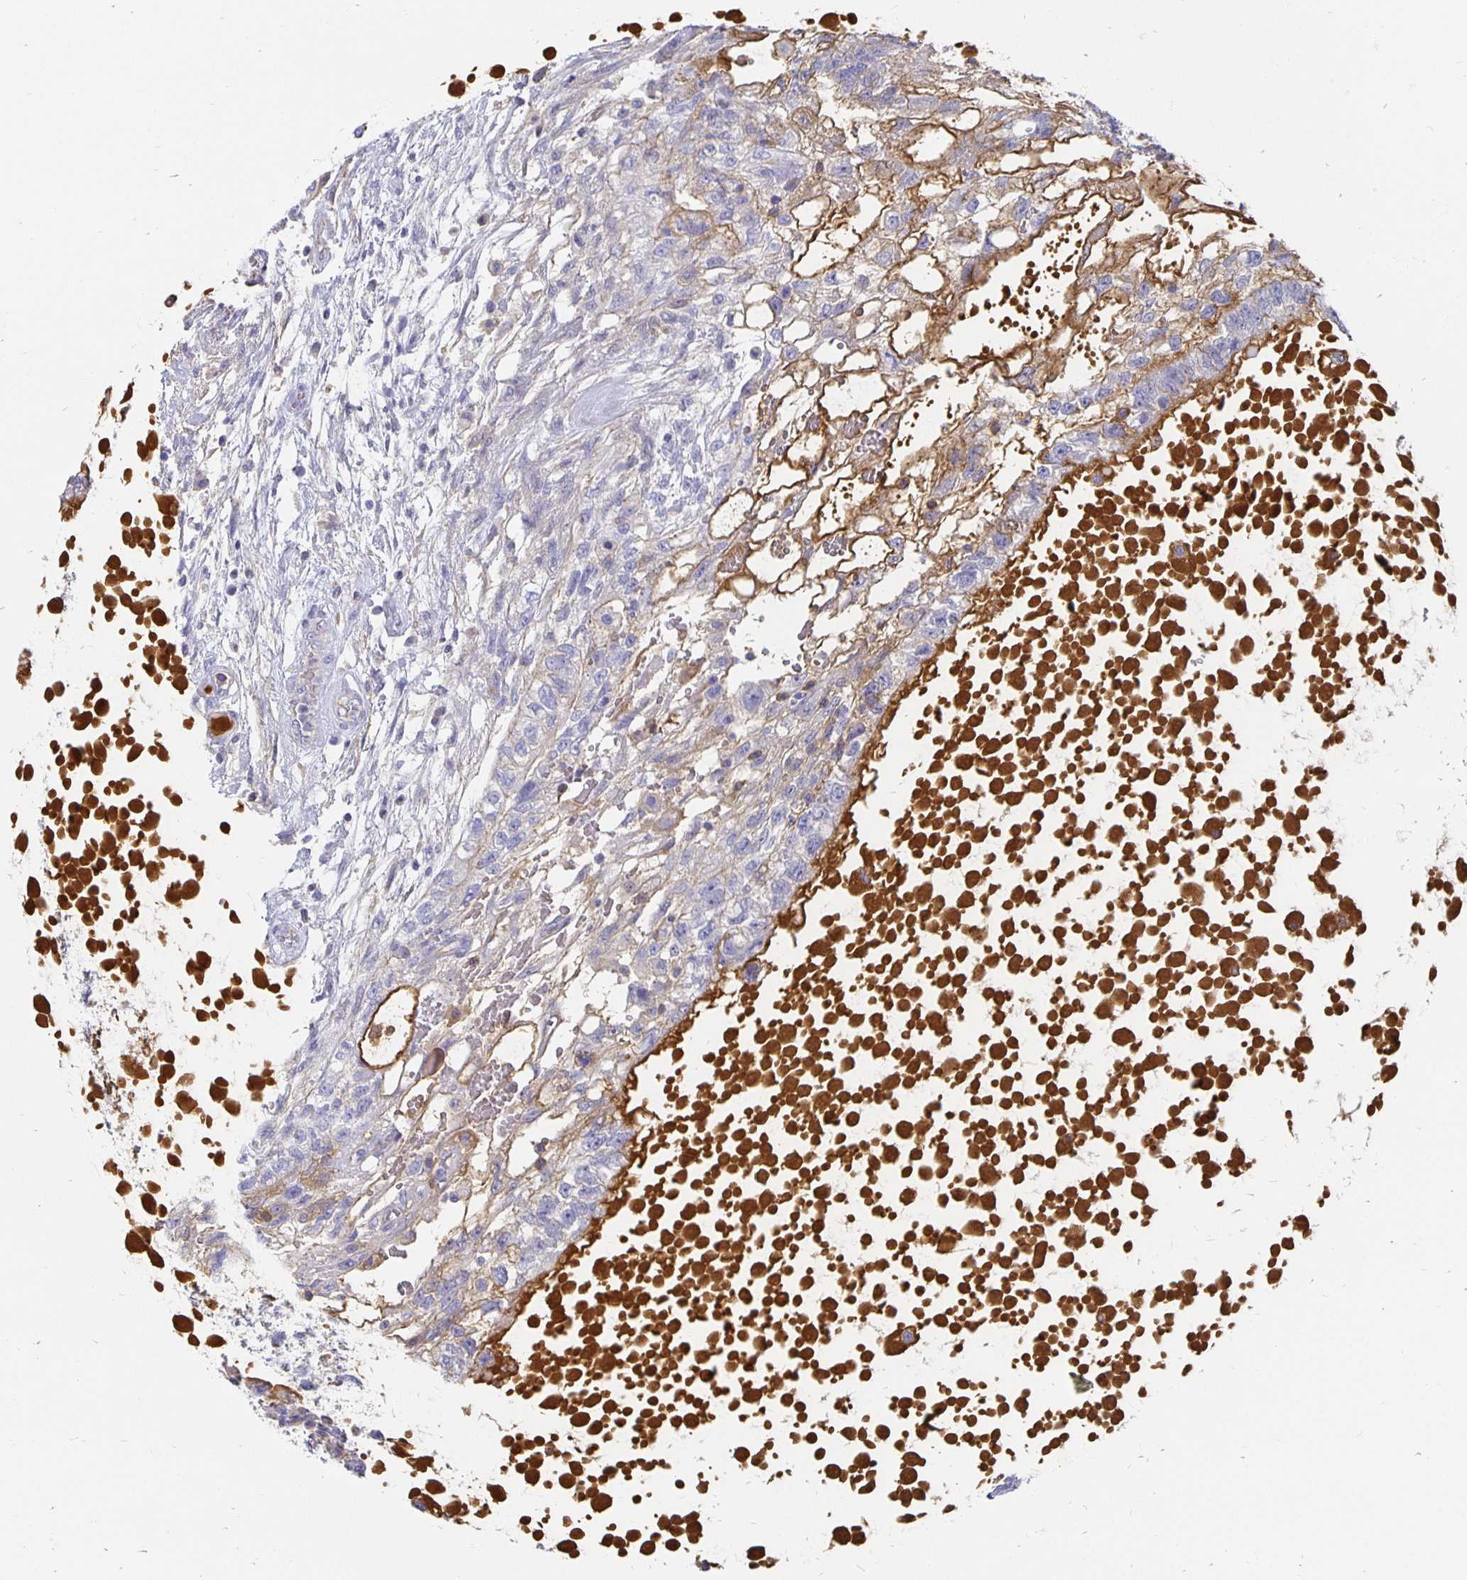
{"staining": {"intensity": "negative", "quantity": "none", "location": "none"}, "tissue": "testis cancer", "cell_type": "Tumor cells", "image_type": "cancer", "snomed": [{"axis": "morphology", "description": "Normal tissue, NOS"}, {"axis": "morphology", "description": "Carcinoma, Embryonal, NOS"}, {"axis": "topography", "description": "Testis"}], "caption": "IHC image of embryonal carcinoma (testis) stained for a protein (brown), which shows no expression in tumor cells.", "gene": "APOB", "patient": {"sex": "male", "age": 32}}